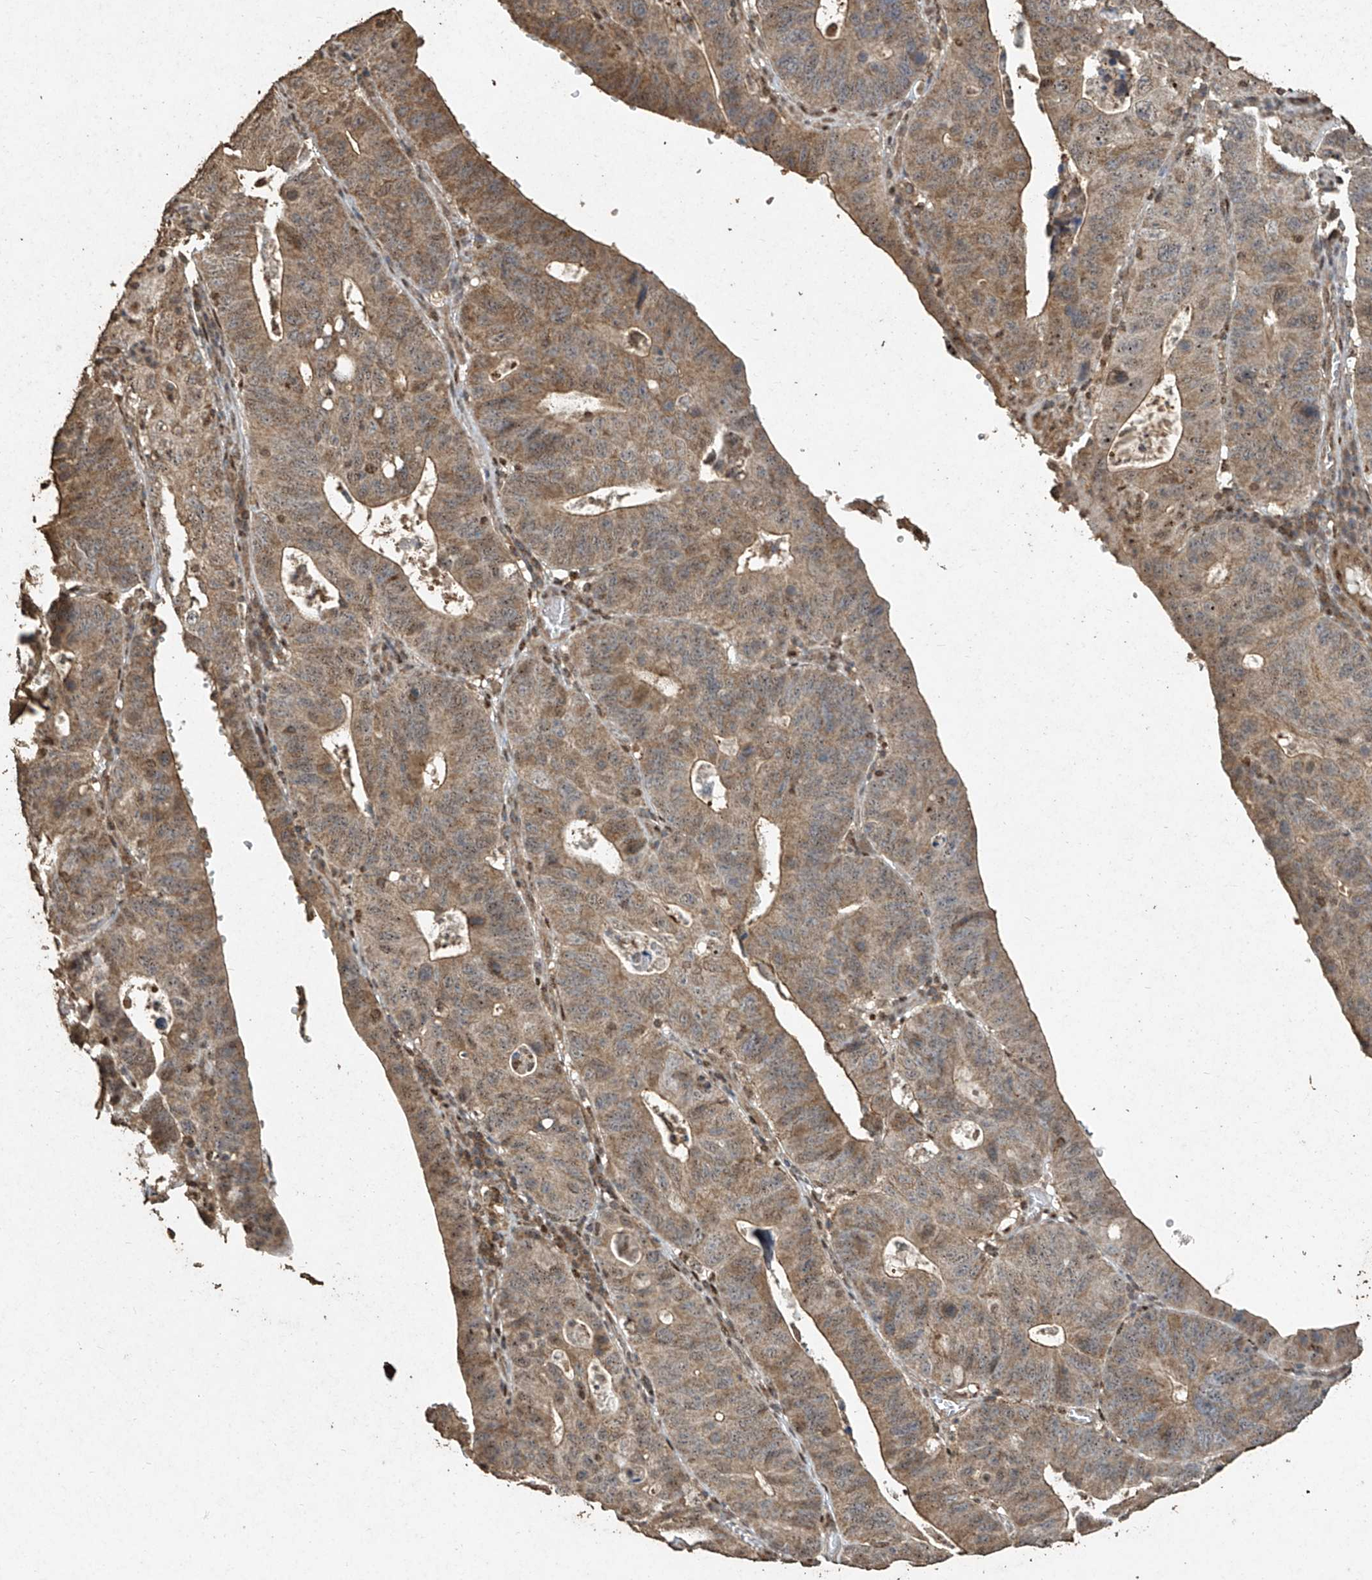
{"staining": {"intensity": "moderate", "quantity": "25%-75%", "location": "cytoplasmic/membranous,nuclear"}, "tissue": "stomach cancer", "cell_type": "Tumor cells", "image_type": "cancer", "snomed": [{"axis": "morphology", "description": "Adenocarcinoma, NOS"}, {"axis": "topography", "description": "Stomach"}], "caption": "This histopathology image demonstrates immunohistochemistry (IHC) staining of adenocarcinoma (stomach), with medium moderate cytoplasmic/membranous and nuclear positivity in about 25%-75% of tumor cells.", "gene": "ERBB3", "patient": {"sex": "male", "age": 59}}